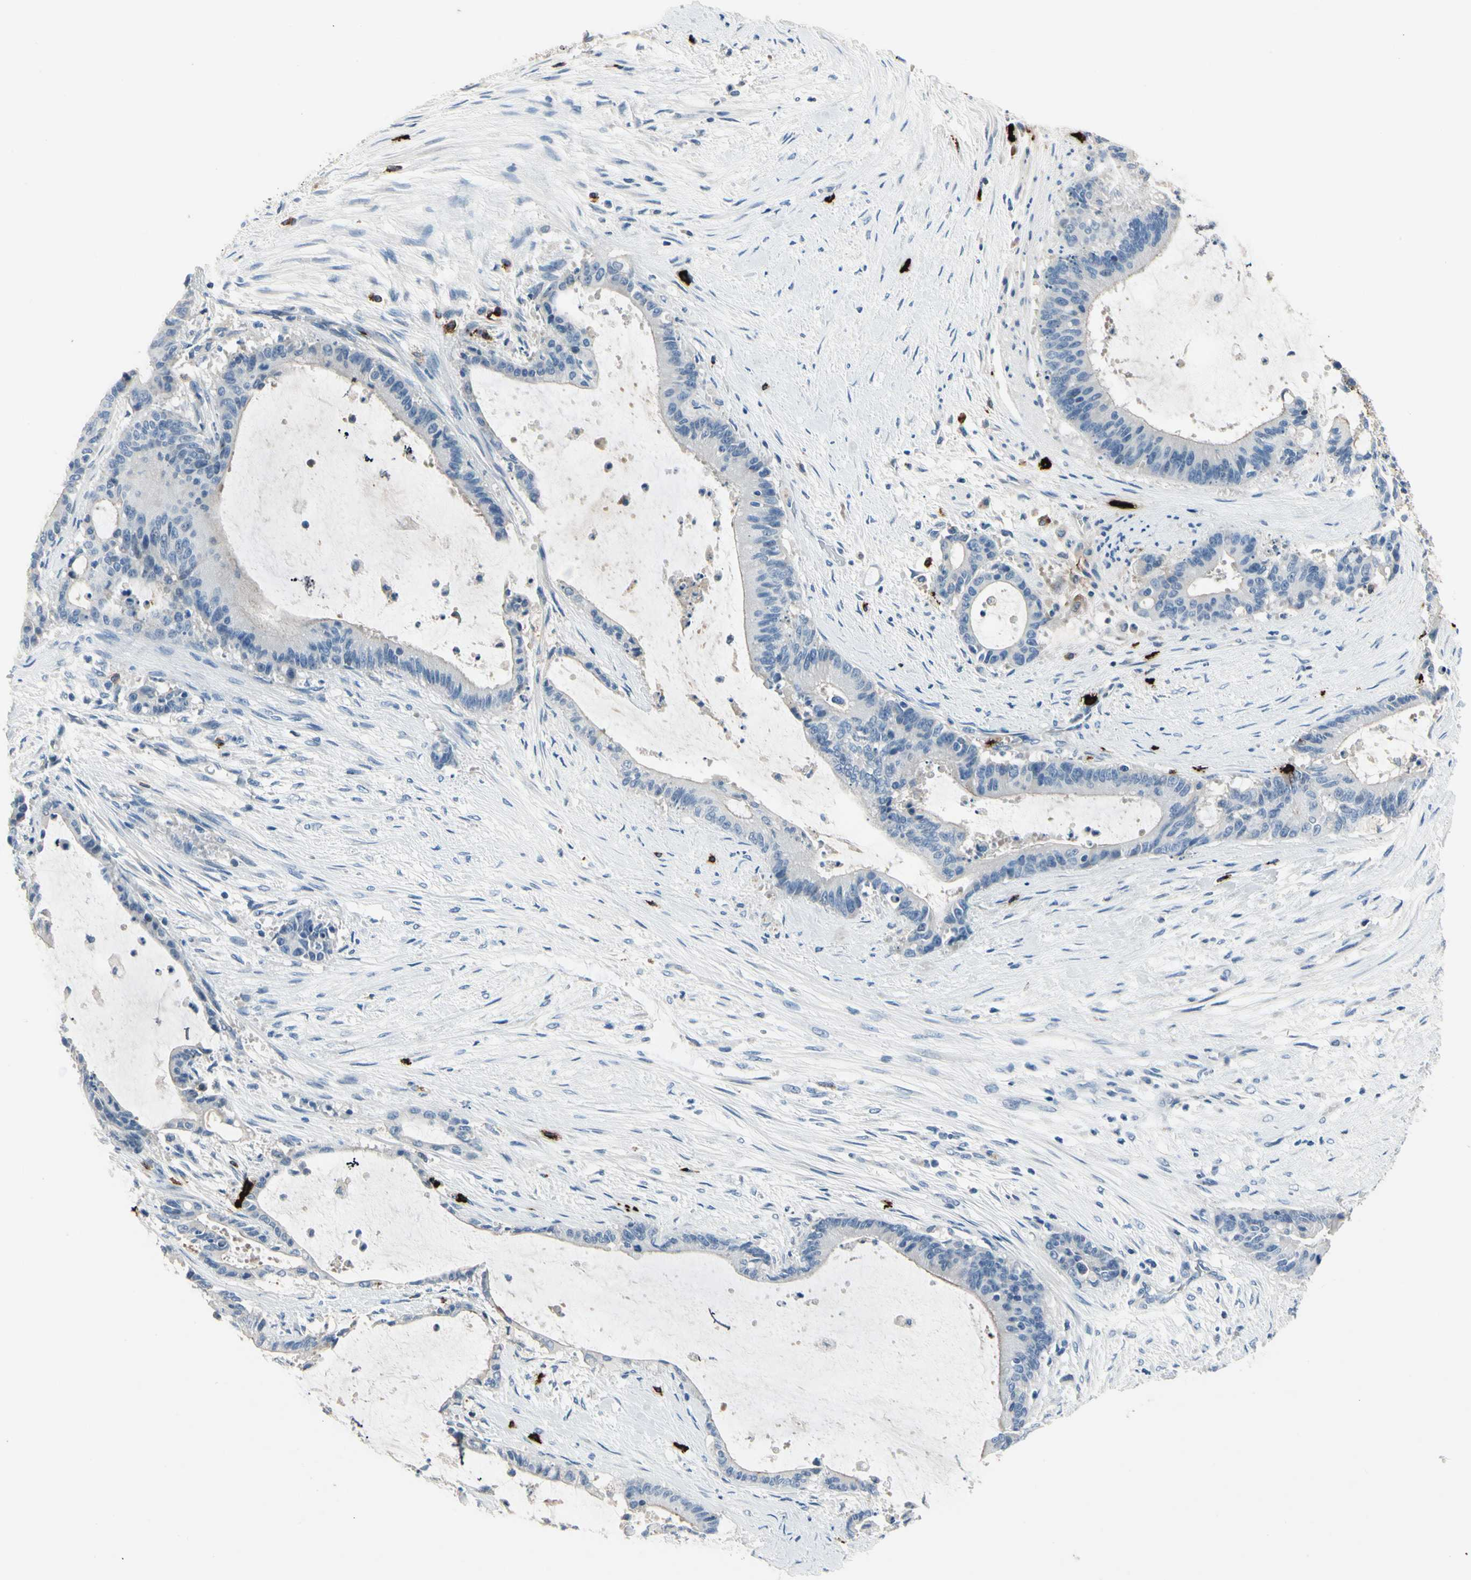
{"staining": {"intensity": "negative", "quantity": "none", "location": "none"}, "tissue": "liver cancer", "cell_type": "Tumor cells", "image_type": "cancer", "snomed": [{"axis": "morphology", "description": "Cholangiocarcinoma"}, {"axis": "topography", "description": "Liver"}], "caption": "Tumor cells show no significant positivity in liver cholangiocarcinoma.", "gene": "CPA3", "patient": {"sex": "female", "age": 73}}